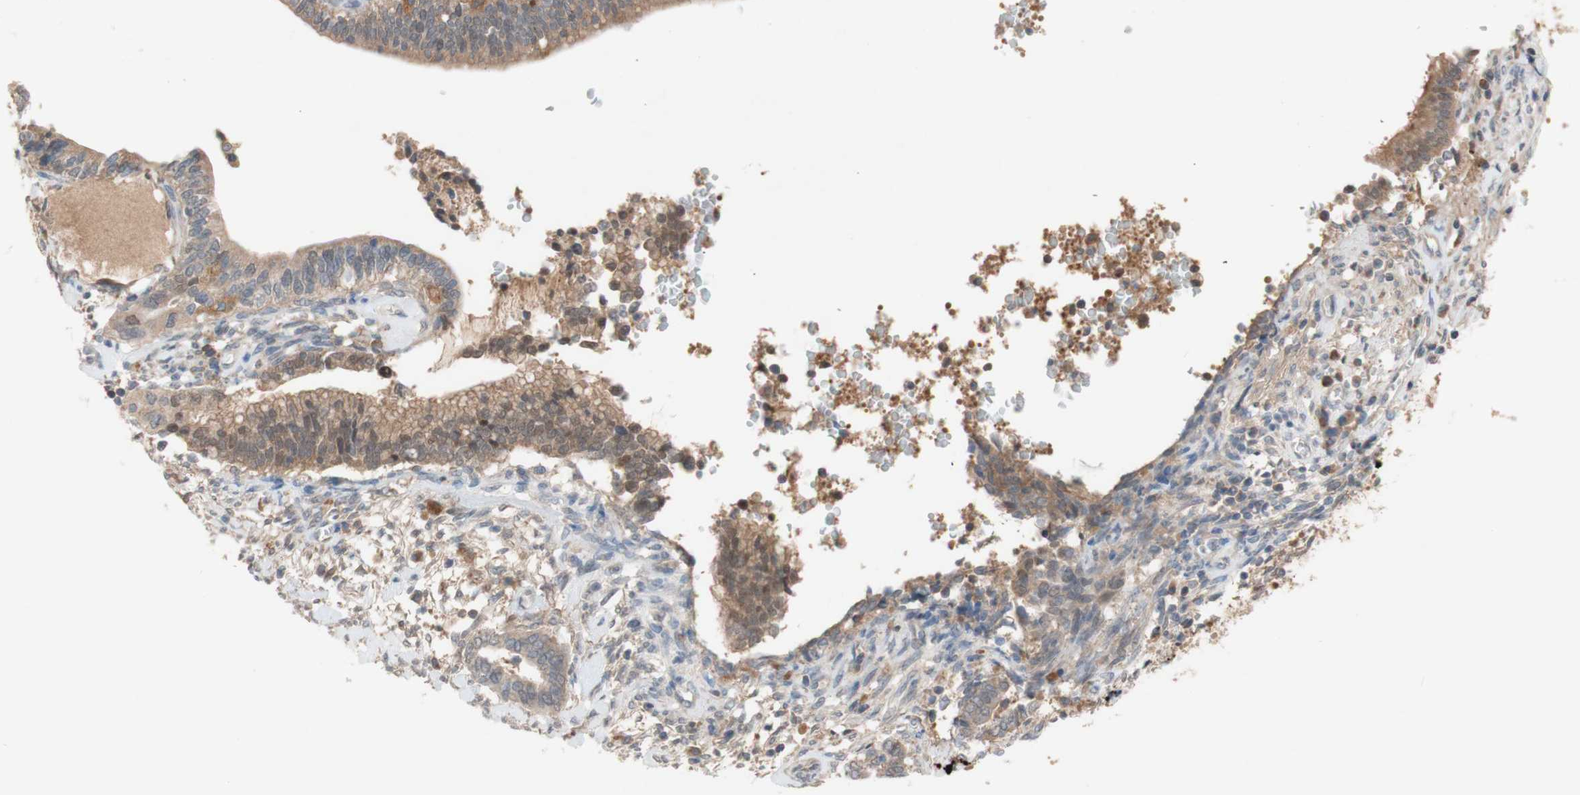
{"staining": {"intensity": "moderate", "quantity": ">75%", "location": "cytoplasmic/membranous"}, "tissue": "cervical cancer", "cell_type": "Tumor cells", "image_type": "cancer", "snomed": [{"axis": "morphology", "description": "Adenocarcinoma, NOS"}, {"axis": "topography", "description": "Cervix"}], "caption": "The image displays immunohistochemical staining of cervical adenocarcinoma. There is moderate cytoplasmic/membranous staining is present in about >75% of tumor cells.", "gene": "PEX2", "patient": {"sex": "female", "age": 44}}